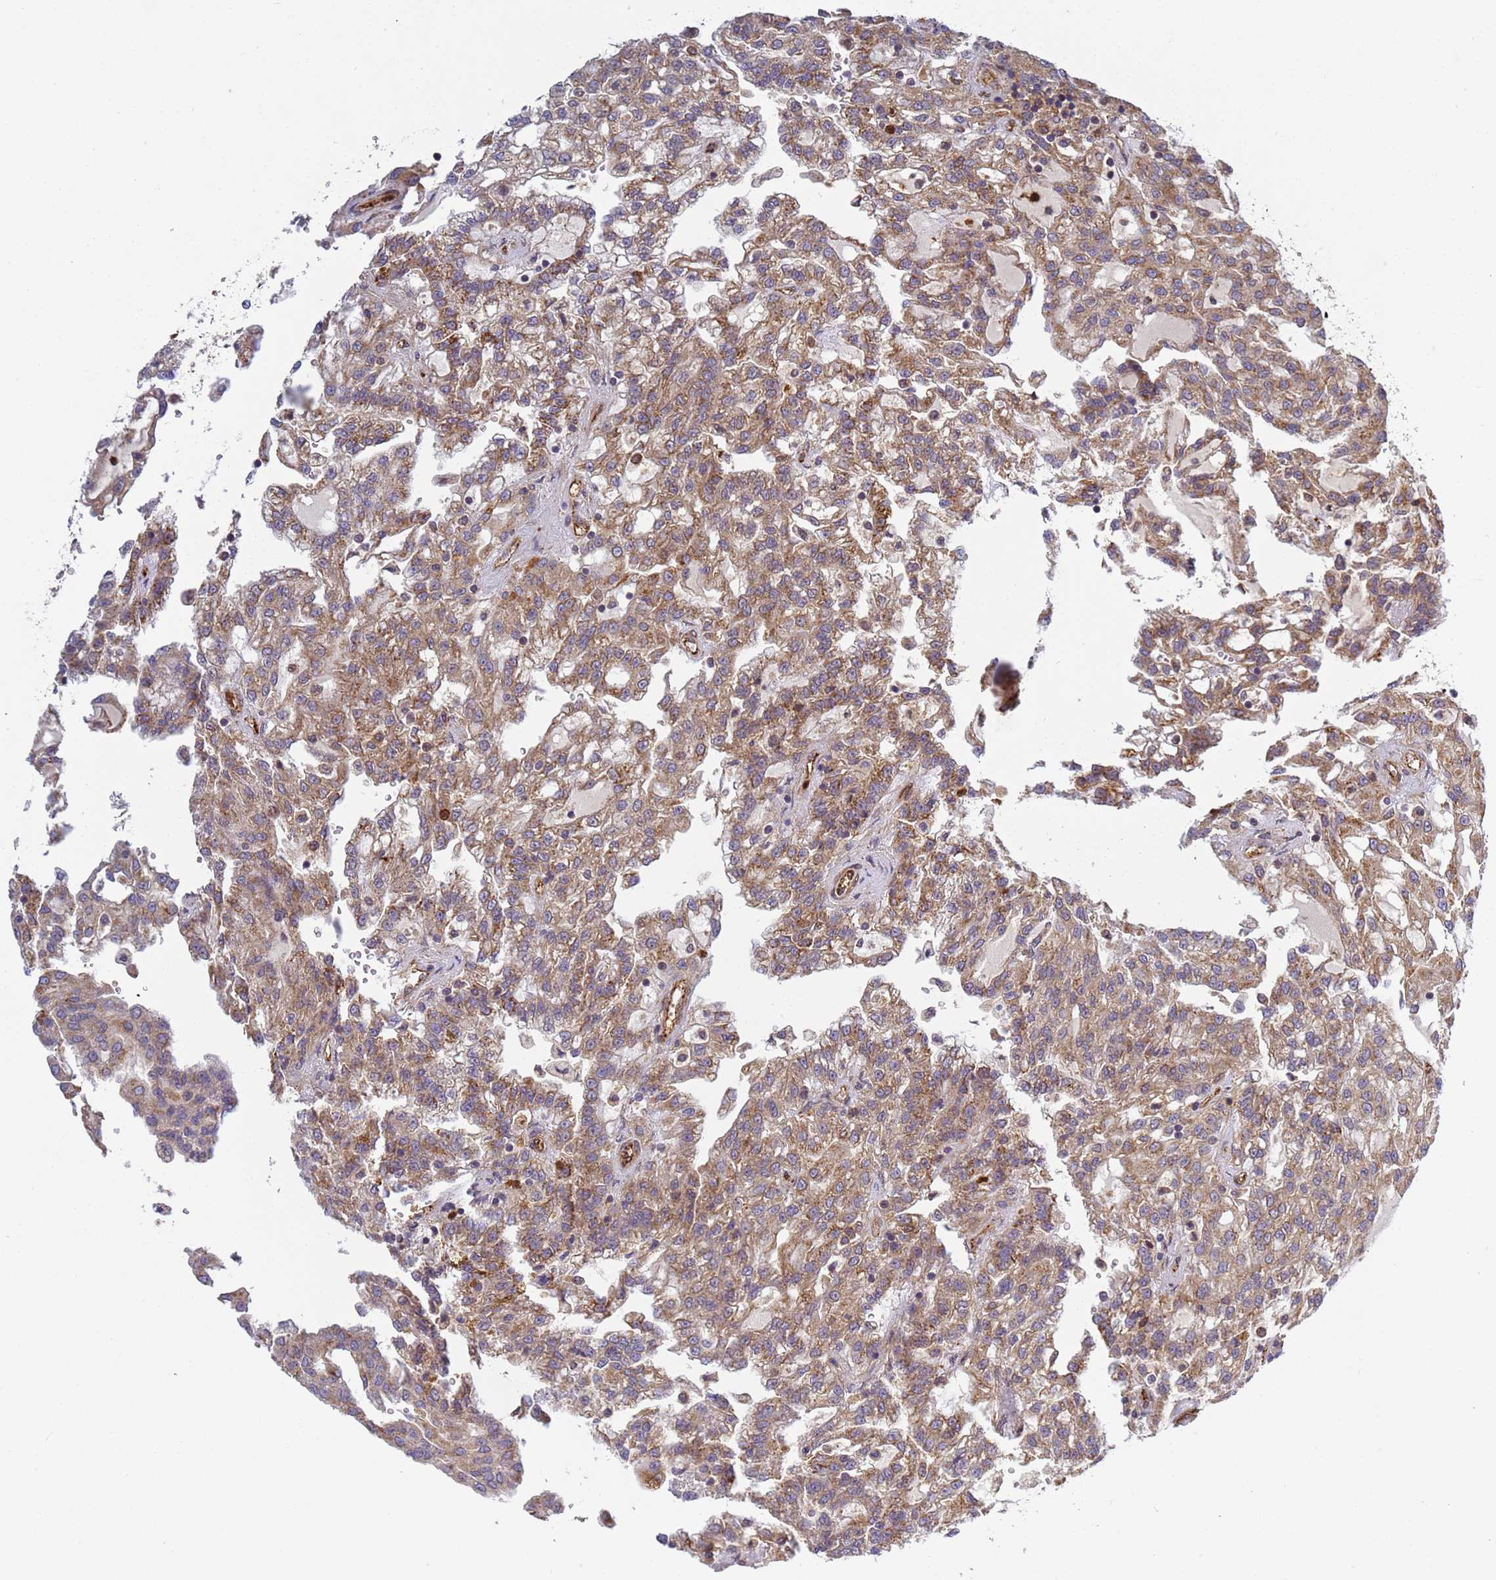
{"staining": {"intensity": "moderate", "quantity": "25%-75%", "location": "cytoplasmic/membranous"}, "tissue": "renal cancer", "cell_type": "Tumor cells", "image_type": "cancer", "snomed": [{"axis": "morphology", "description": "Adenocarcinoma, NOS"}, {"axis": "topography", "description": "Kidney"}], "caption": "Immunohistochemistry (IHC) histopathology image of human renal adenocarcinoma stained for a protein (brown), which reveals medium levels of moderate cytoplasmic/membranous staining in approximately 25%-75% of tumor cells.", "gene": "C8orf34", "patient": {"sex": "male", "age": 63}}